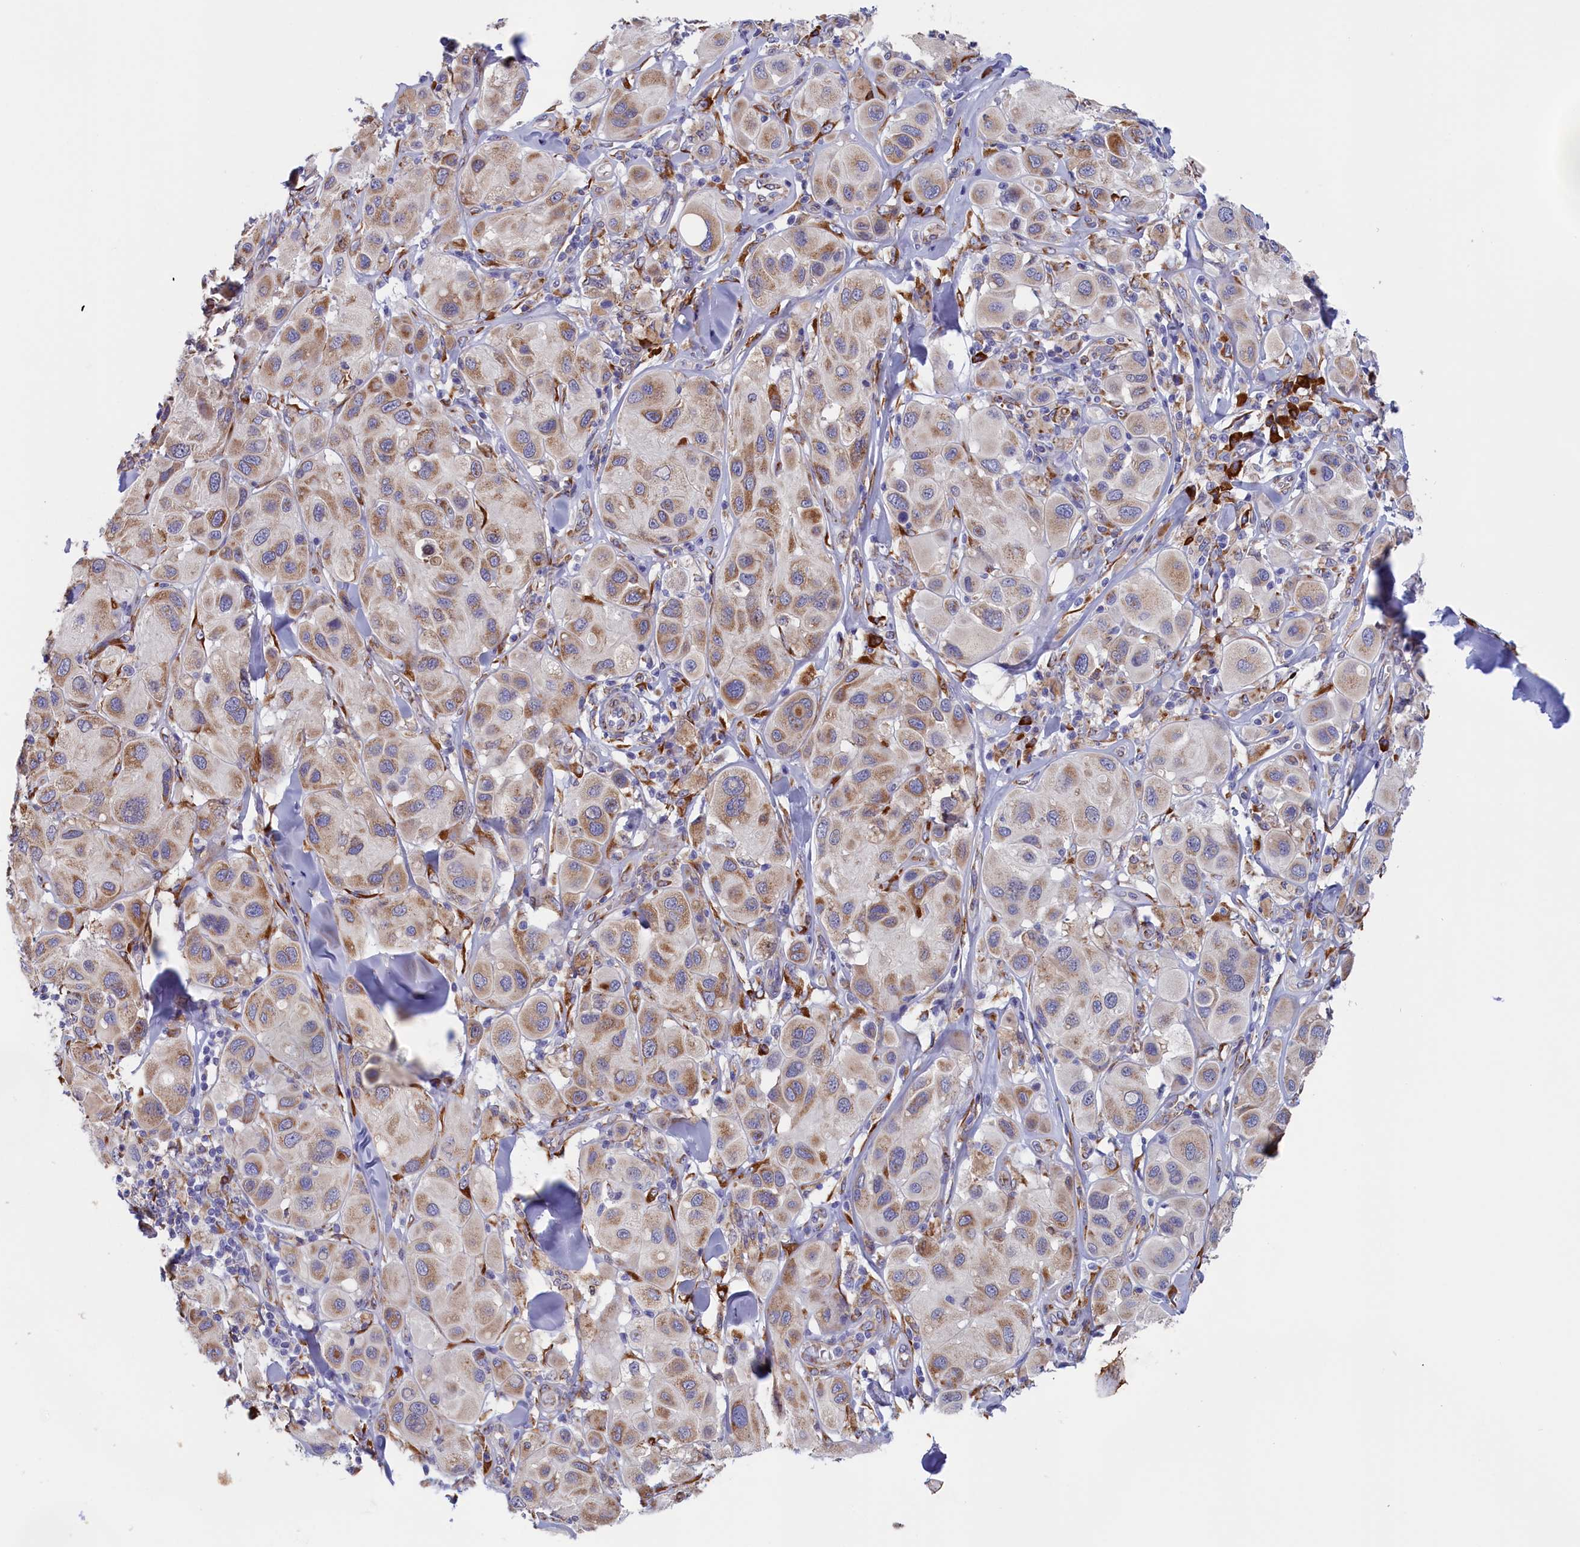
{"staining": {"intensity": "moderate", "quantity": ">75%", "location": "cytoplasmic/membranous"}, "tissue": "melanoma", "cell_type": "Tumor cells", "image_type": "cancer", "snomed": [{"axis": "morphology", "description": "Malignant melanoma, Metastatic site"}, {"axis": "topography", "description": "Skin"}], "caption": "There is medium levels of moderate cytoplasmic/membranous staining in tumor cells of malignant melanoma (metastatic site), as demonstrated by immunohistochemical staining (brown color).", "gene": "CCDC68", "patient": {"sex": "male", "age": 41}}